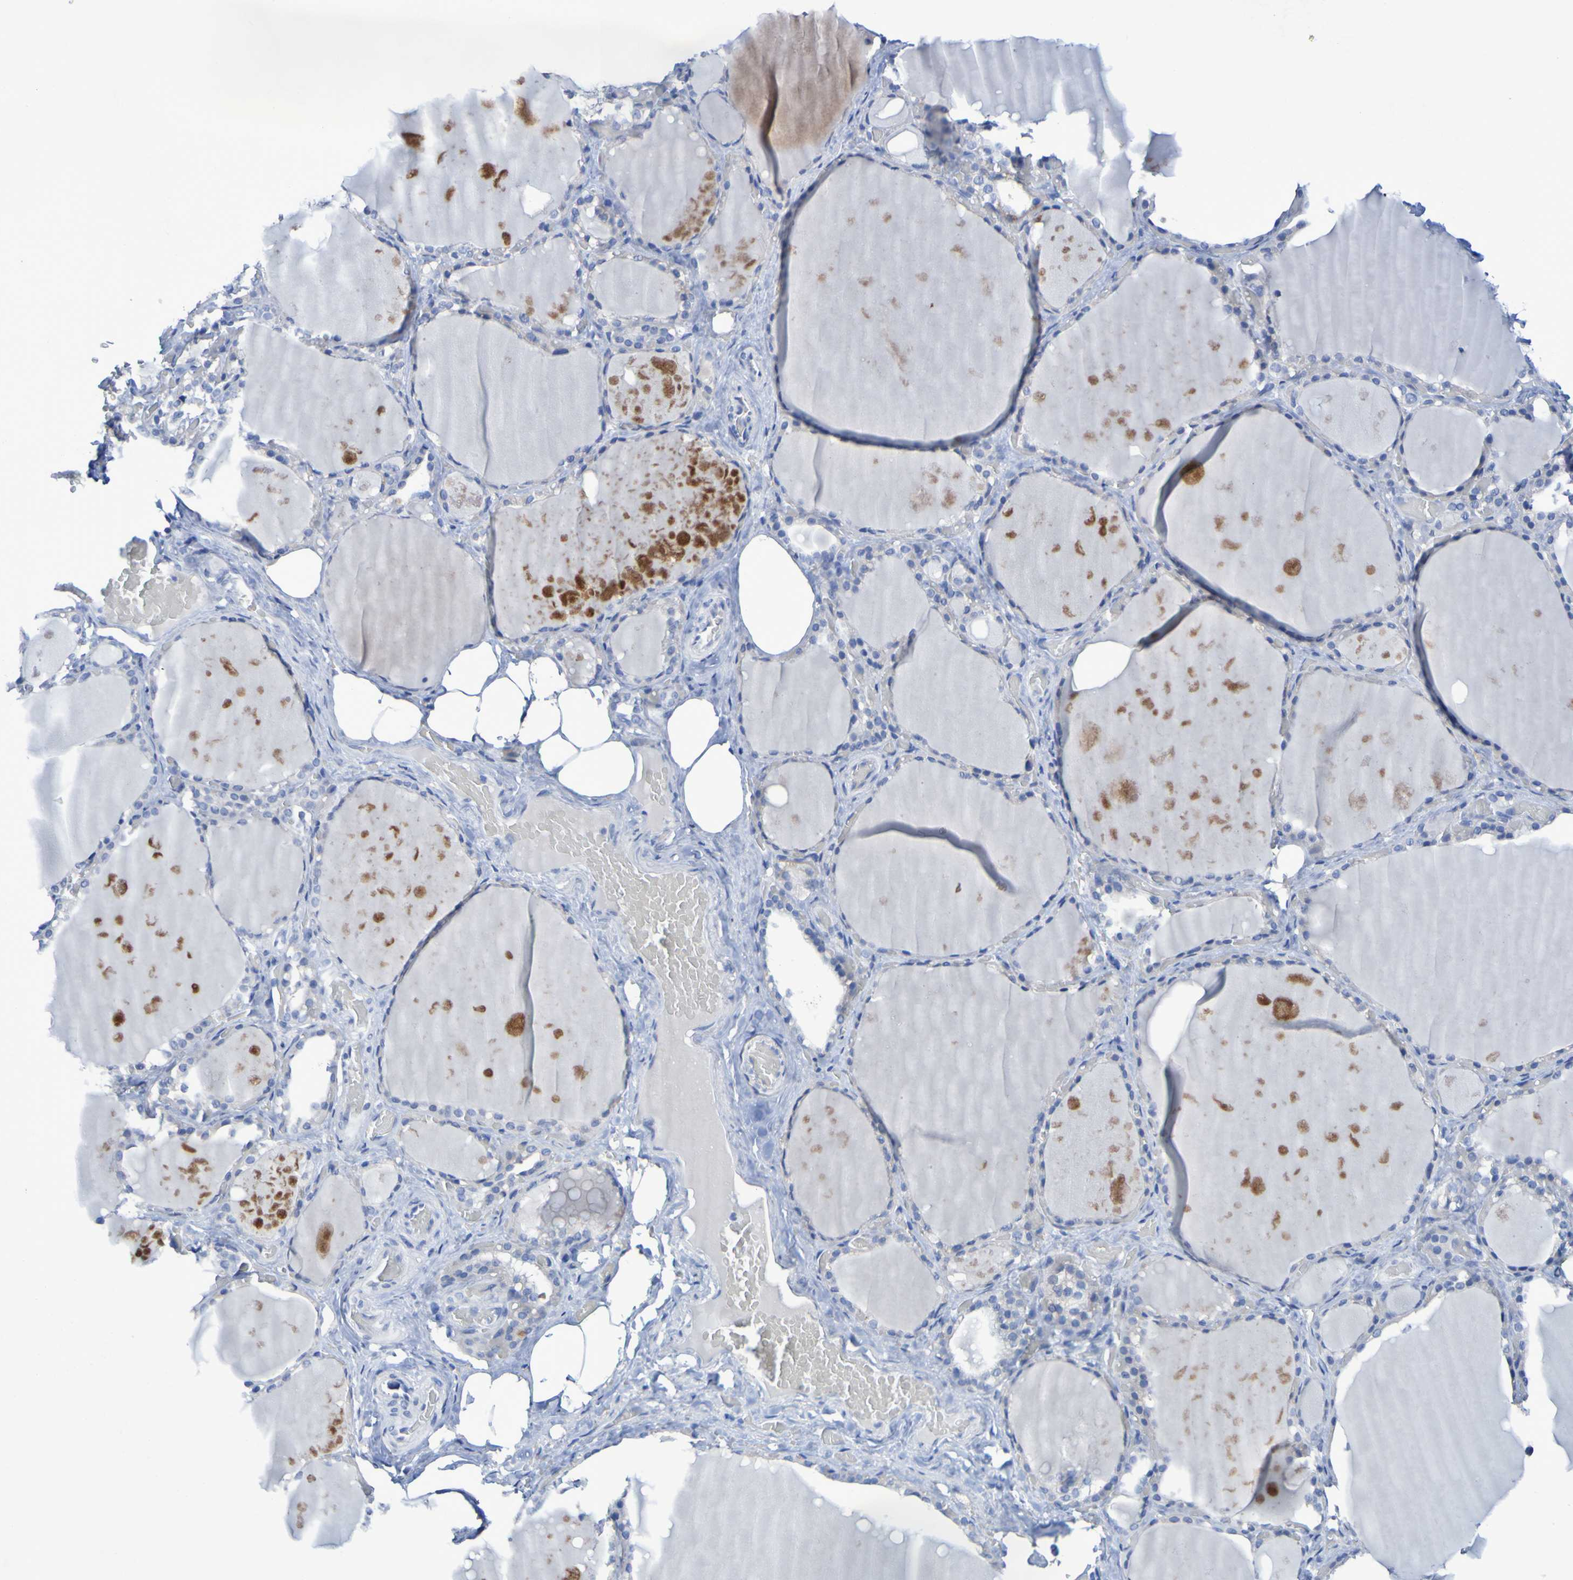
{"staining": {"intensity": "negative", "quantity": "none", "location": "none"}, "tissue": "thyroid gland", "cell_type": "Glandular cells", "image_type": "normal", "snomed": [{"axis": "morphology", "description": "Normal tissue, NOS"}, {"axis": "topography", "description": "Thyroid gland"}], "caption": "IHC of normal thyroid gland reveals no staining in glandular cells.", "gene": "SLC3A2", "patient": {"sex": "male", "age": 61}}